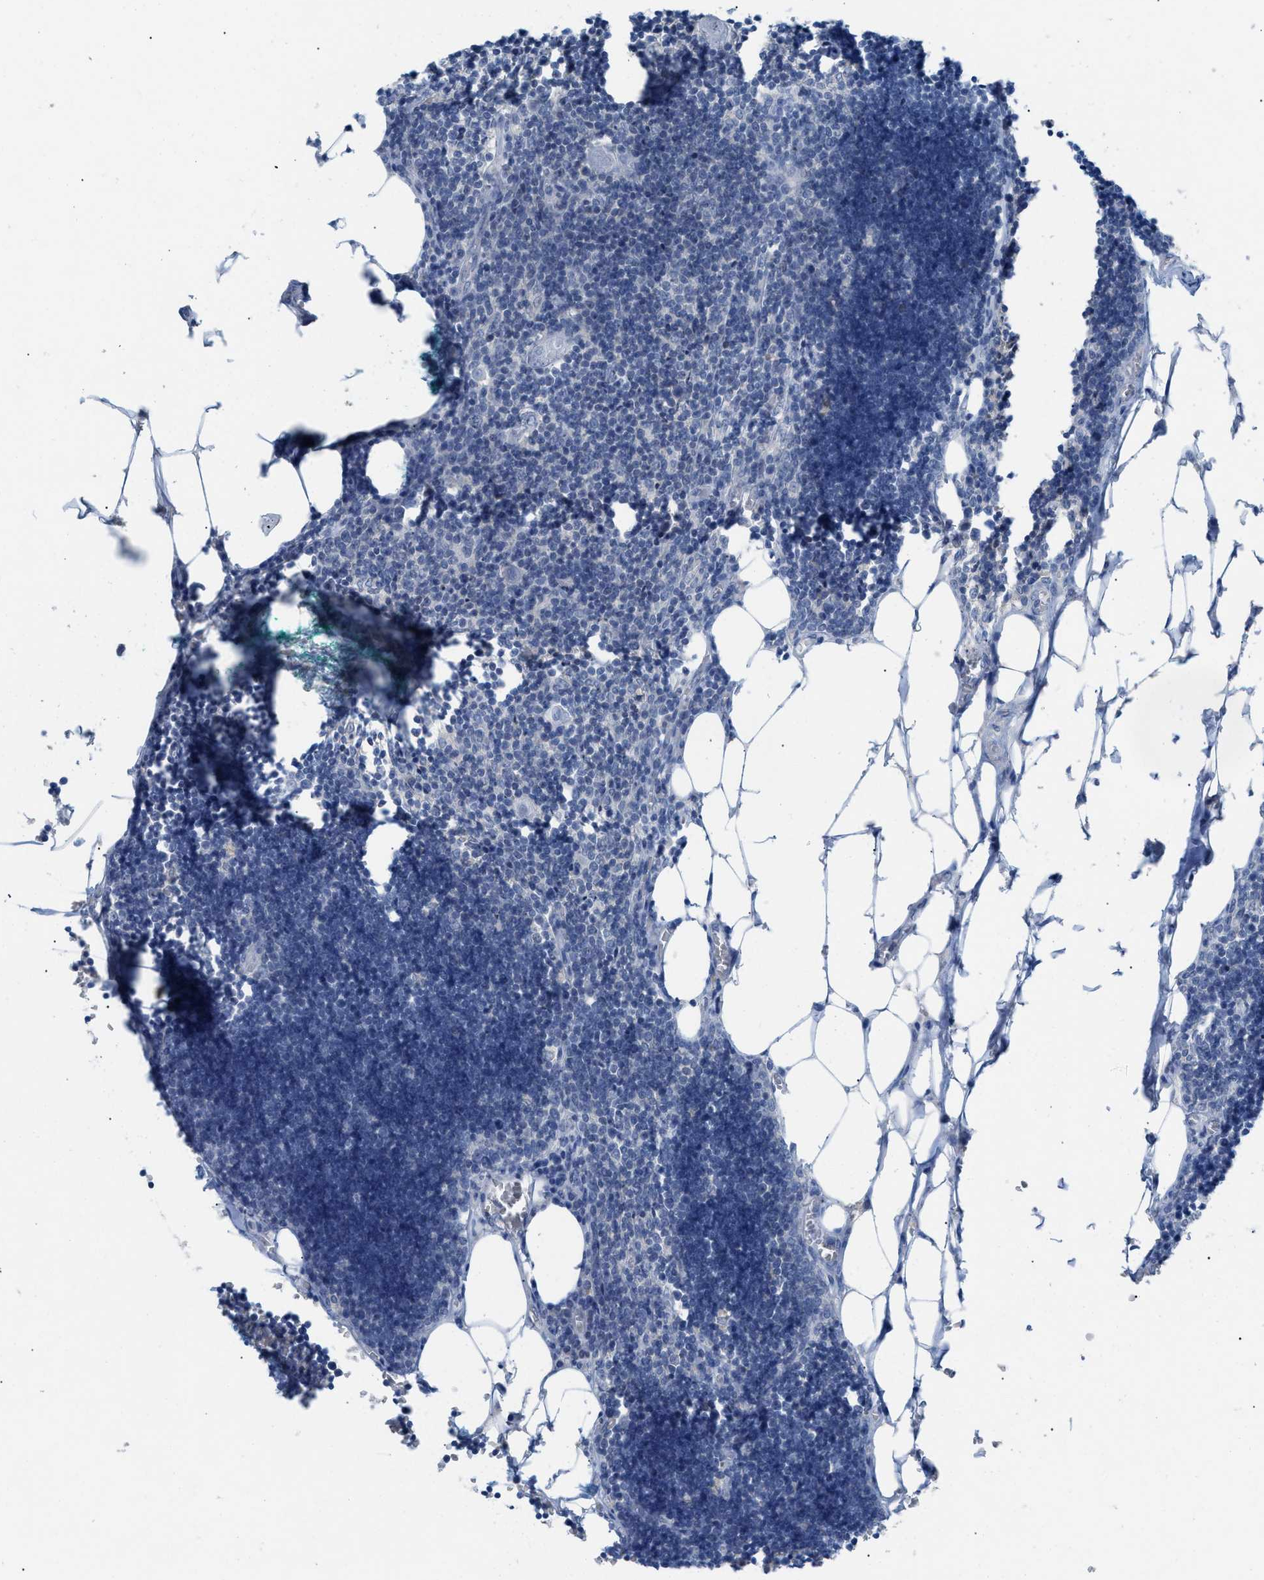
{"staining": {"intensity": "negative", "quantity": "none", "location": "none"}, "tissue": "lymph node", "cell_type": "Germinal center cells", "image_type": "normal", "snomed": [{"axis": "morphology", "description": "Normal tissue, NOS"}, {"axis": "topography", "description": "Lymph node"}], "caption": "Immunohistochemical staining of benign human lymph node demonstrates no significant positivity in germinal center cells.", "gene": "HPX", "patient": {"sex": "male", "age": 33}}